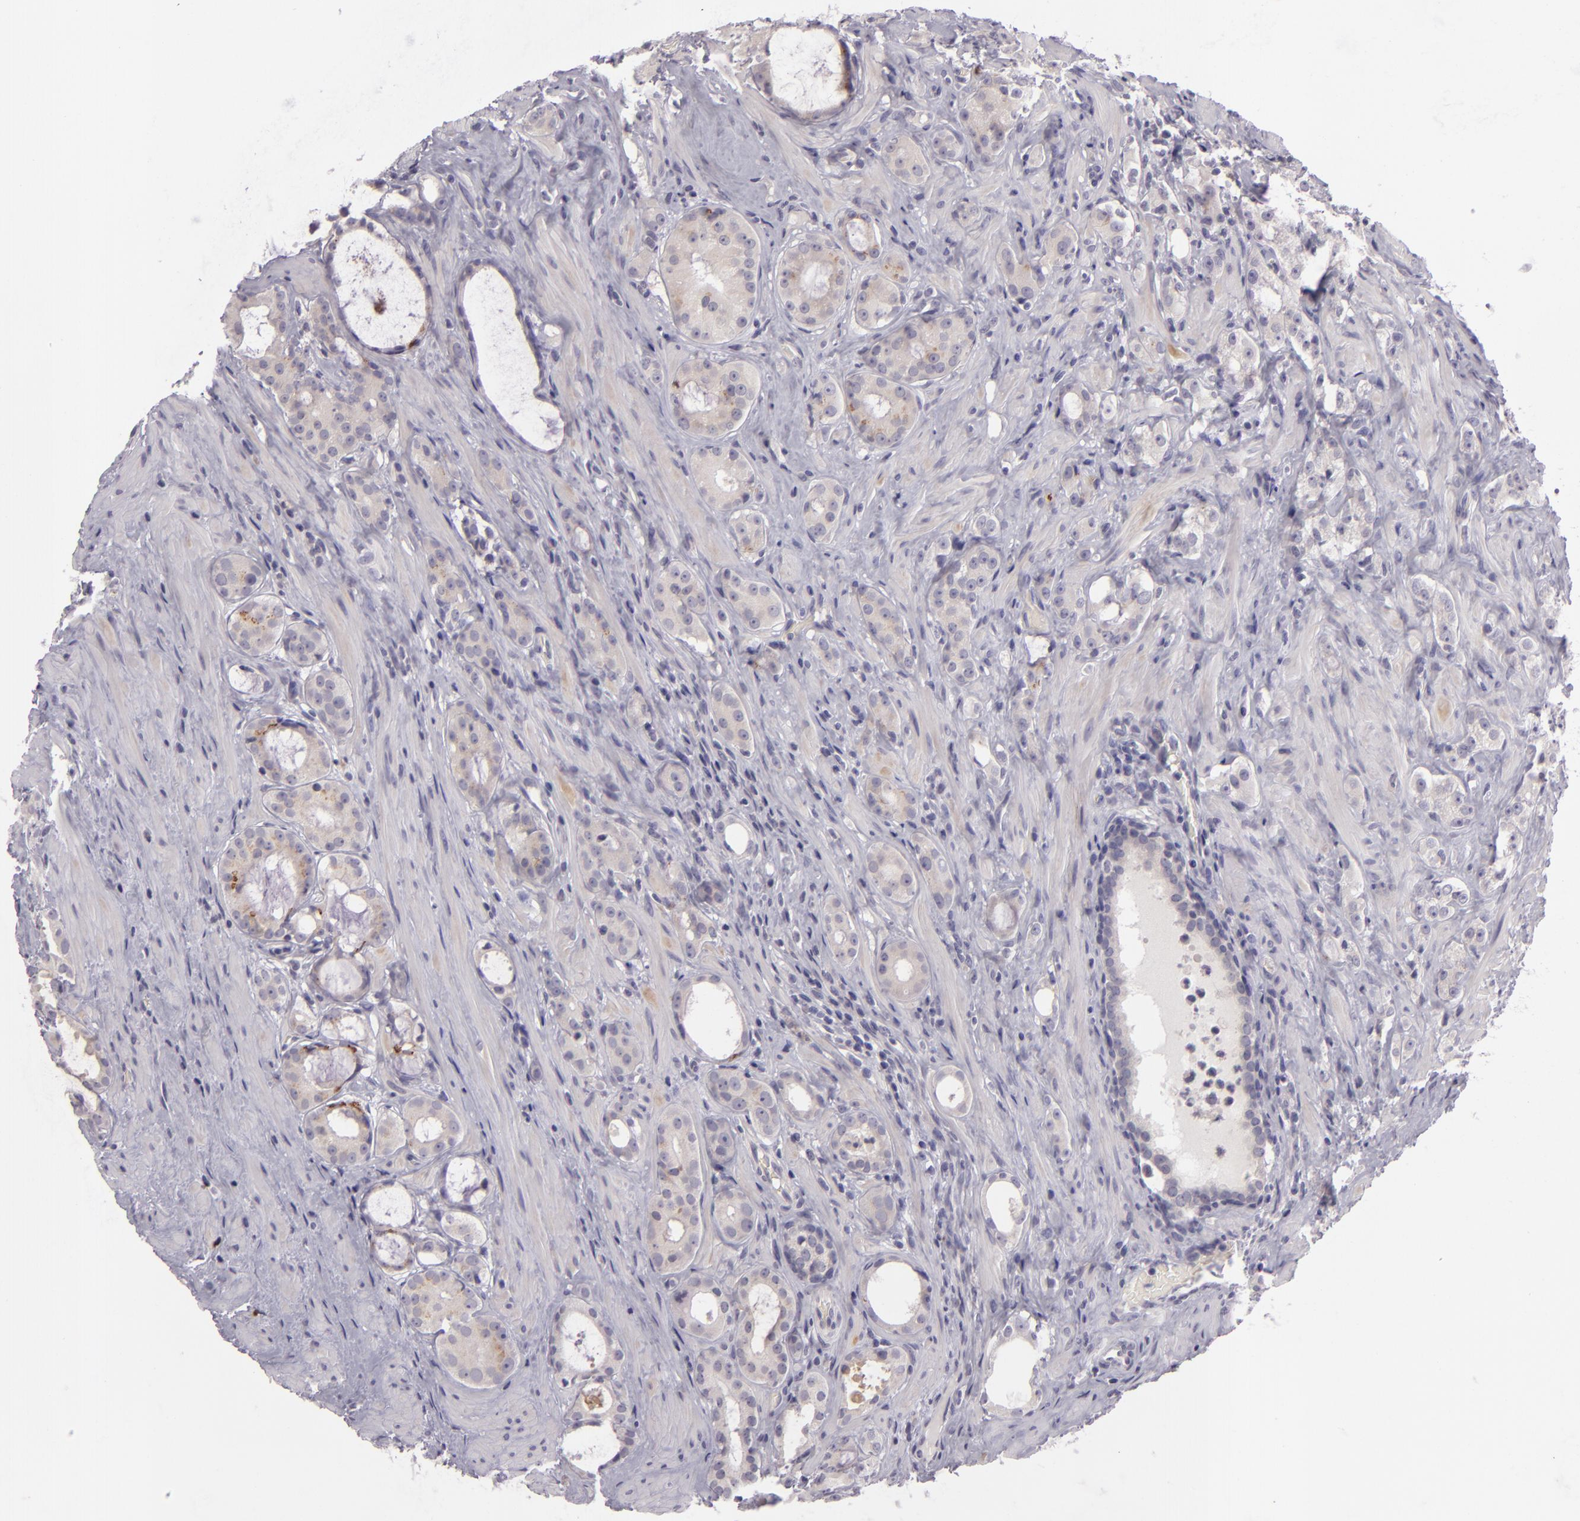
{"staining": {"intensity": "moderate", "quantity": "<25%", "location": "cytoplasmic/membranous"}, "tissue": "prostate cancer", "cell_type": "Tumor cells", "image_type": "cancer", "snomed": [{"axis": "morphology", "description": "Adenocarcinoma, Medium grade"}, {"axis": "topography", "description": "Prostate"}], "caption": "There is low levels of moderate cytoplasmic/membranous staining in tumor cells of prostate cancer (medium-grade adenocarcinoma), as demonstrated by immunohistochemical staining (brown color).", "gene": "EGFL6", "patient": {"sex": "male", "age": 73}}